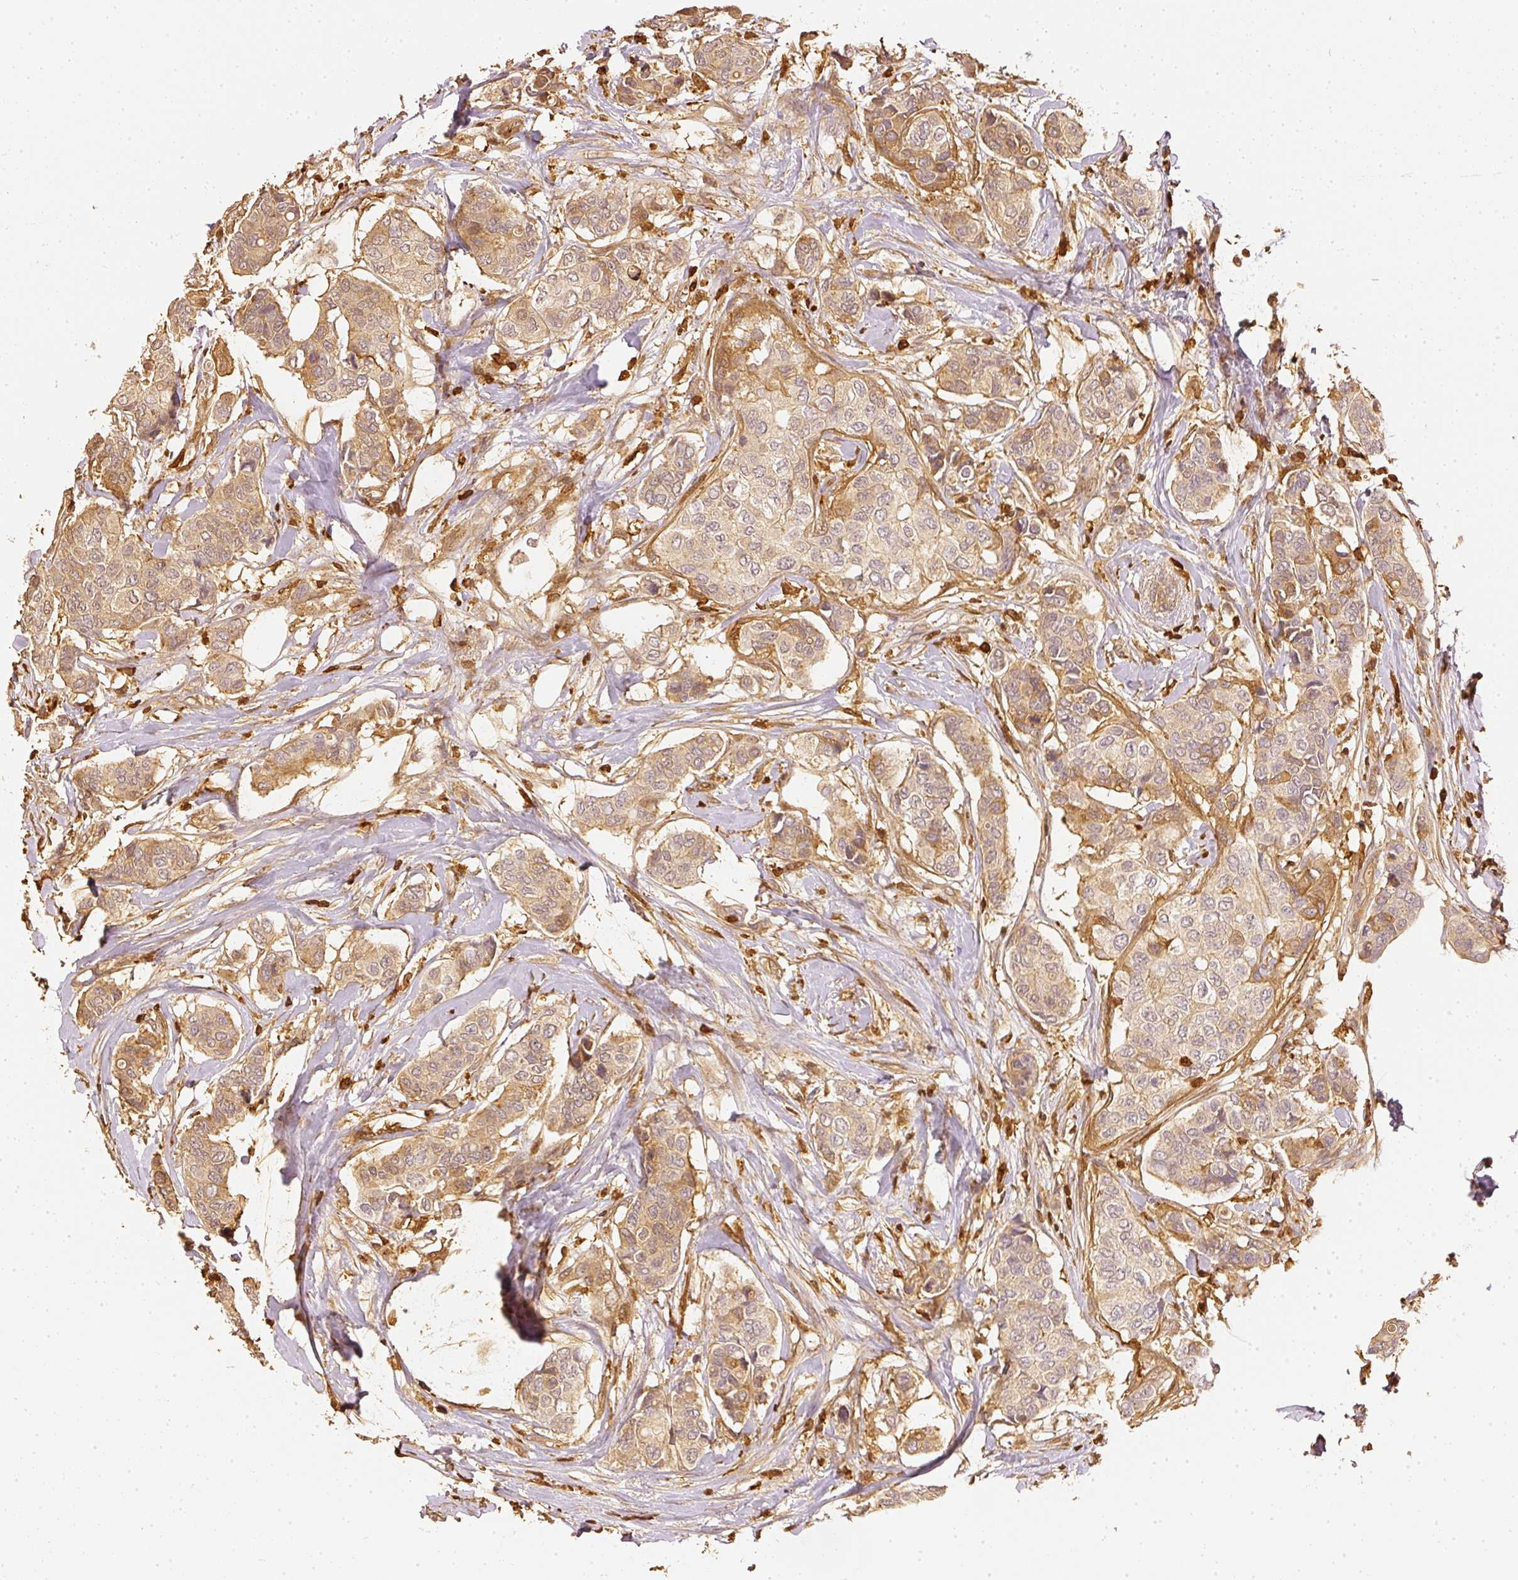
{"staining": {"intensity": "weak", "quantity": ">75%", "location": "cytoplasmic/membranous"}, "tissue": "breast cancer", "cell_type": "Tumor cells", "image_type": "cancer", "snomed": [{"axis": "morphology", "description": "Lobular carcinoma"}, {"axis": "topography", "description": "Breast"}], "caption": "Immunohistochemistry (IHC) image of neoplastic tissue: human breast cancer (lobular carcinoma) stained using IHC exhibits low levels of weak protein expression localized specifically in the cytoplasmic/membranous of tumor cells, appearing as a cytoplasmic/membranous brown color.", "gene": "PFN1", "patient": {"sex": "female", "age": 51}}